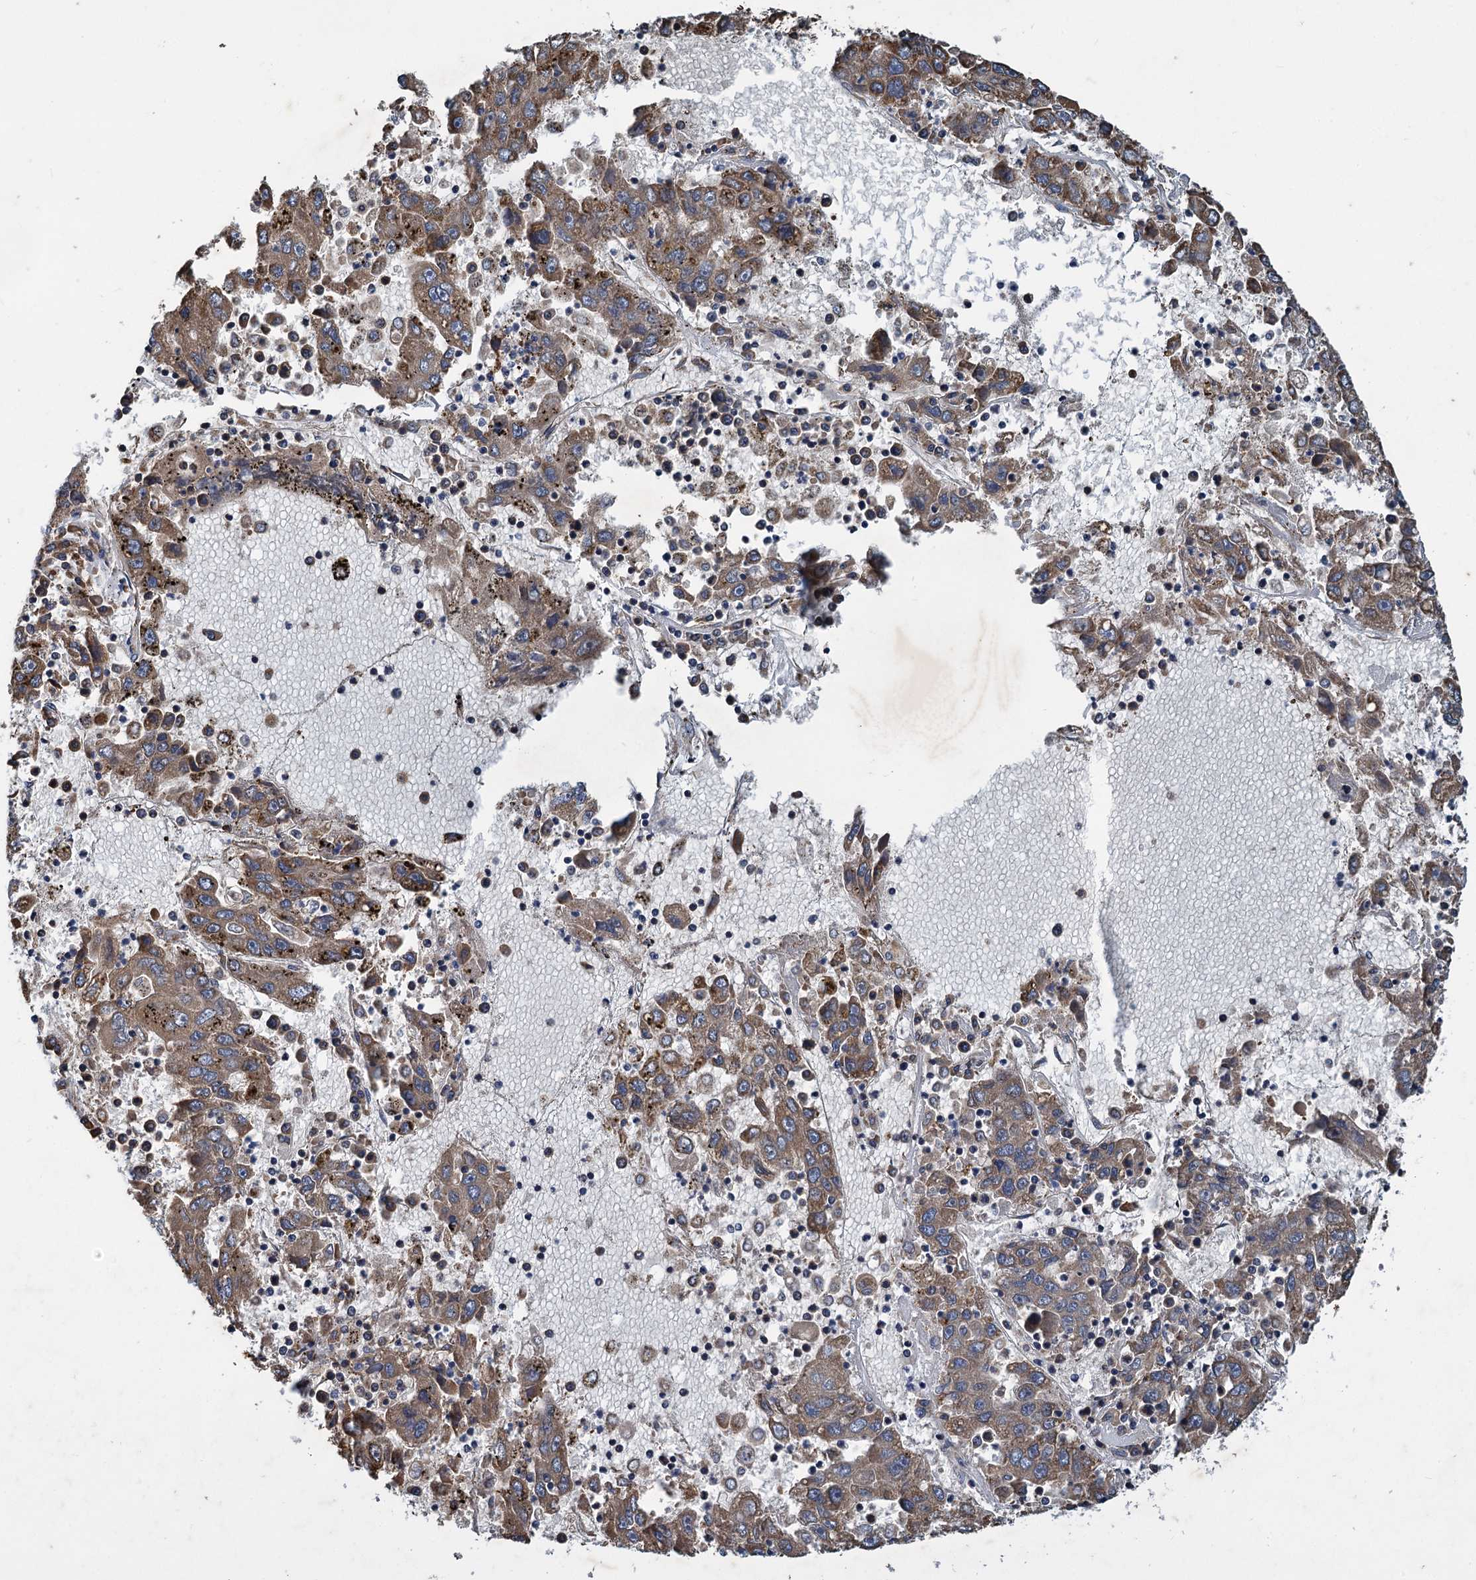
{"staining": {"intensity": "moderate", "quantity": ">75%", "location": "cytoplasmic/membranous"}, "tissue": "liver cancer", "cell_type": "Tumor cells", "image_type": "cancer", "snomed": [{"axis": "morphology", "description": "Carcinoma, Hepatocellular, NOS"}, {"axis": "topography", "description": "Liver"}], "caption": "A high-resolution micrograph shows immunohistochemistry staining of hepatocellular carcinoma (liver), which displays moderate cytoplasmic/membranous expression in about >75% of tumor cells. Immunohistochemistry (ihc) stains the protein of interest in brown and the nuclei are stained blue.", "gene": "LINS1", "patient": {"sex": "male", "age": 49}}